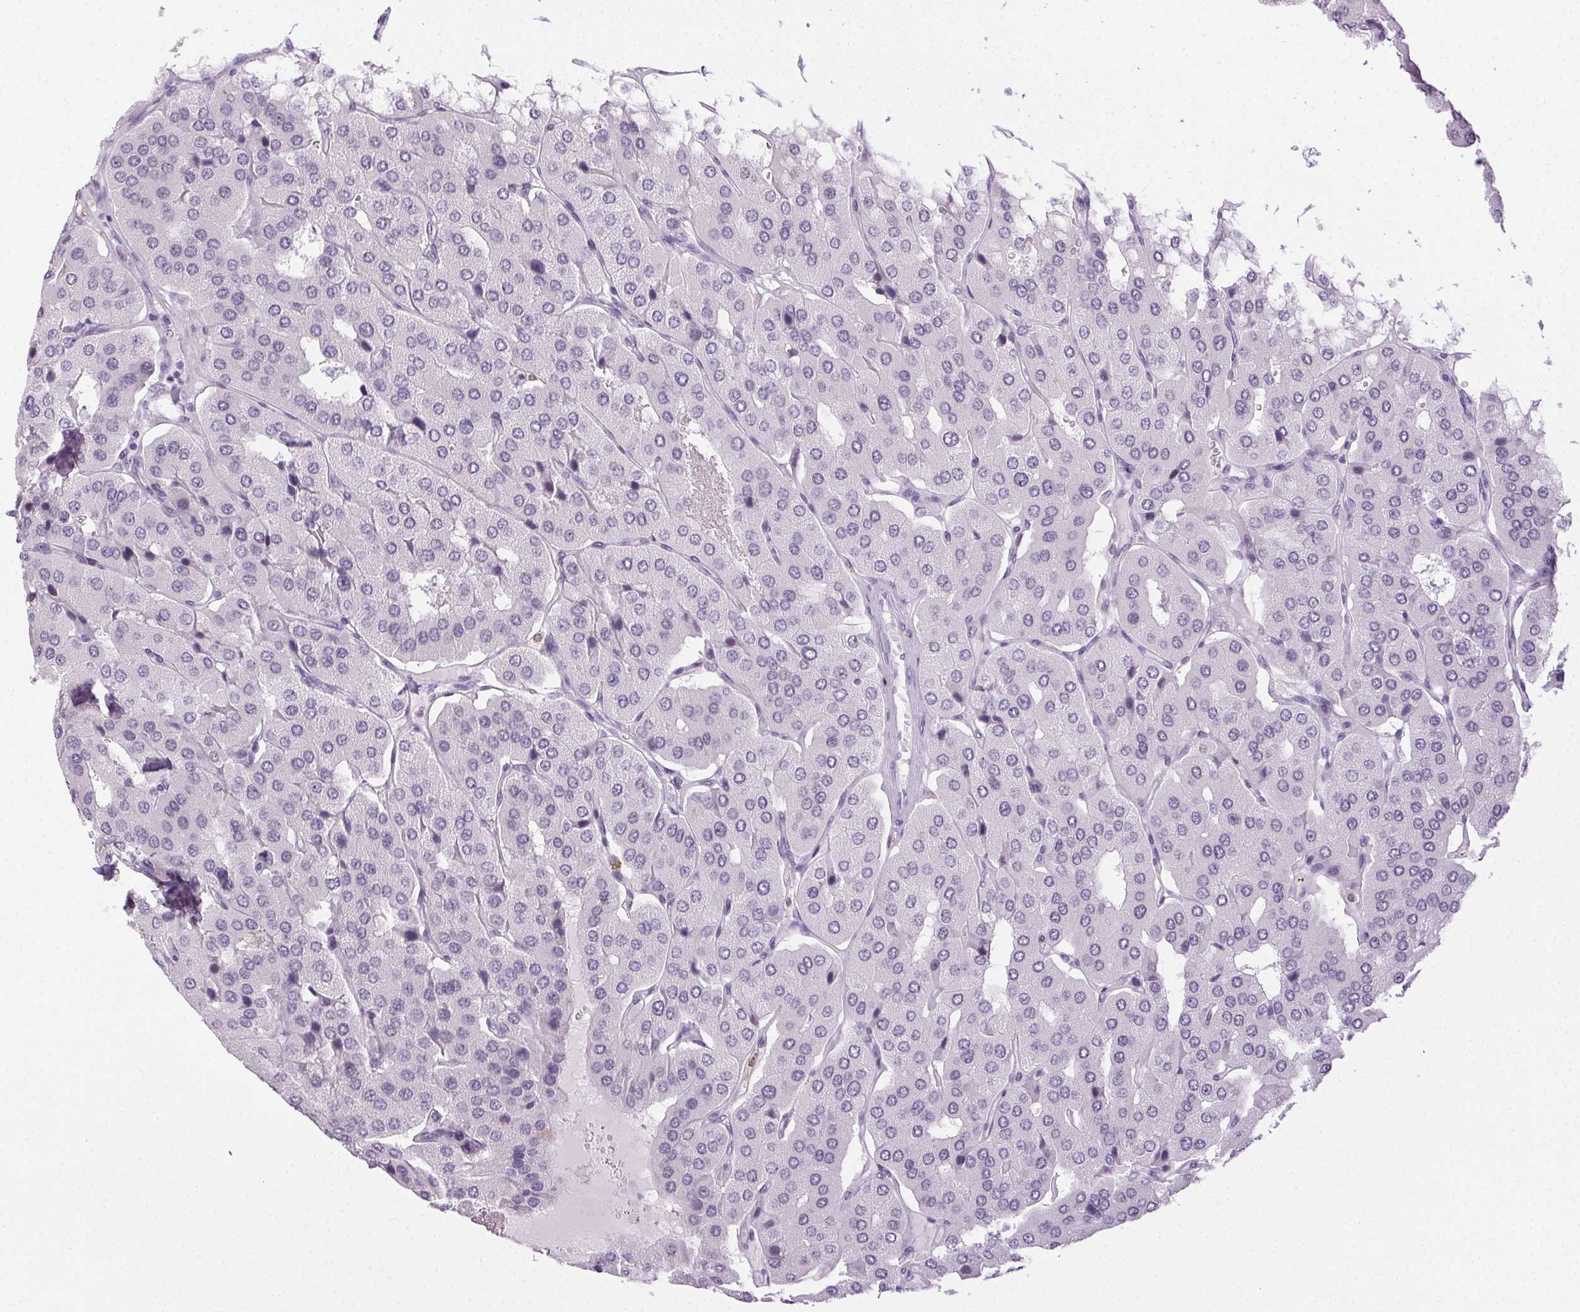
{"staining": {"intensity": "negative", "quantity": "none", "location": "none"}, "tissue": "parathyroid gland", "cell_type": "Glandular cells", "image_type": "normal", "snomed": [{"axis": "morphology", "description": "Normal tissue, NOS"}, {"axis": "morphology", "description": "Adenoma, NOS"}, {"axis": "topography", "description": "Parathyroid gland"}], "caption": "A high-resolution image shows IHC staining of normal parathyroid gland, which shows no significant expression in glandular cells.", "gene": "CADPS", "patient": {"sex": "female", "age": 86}}